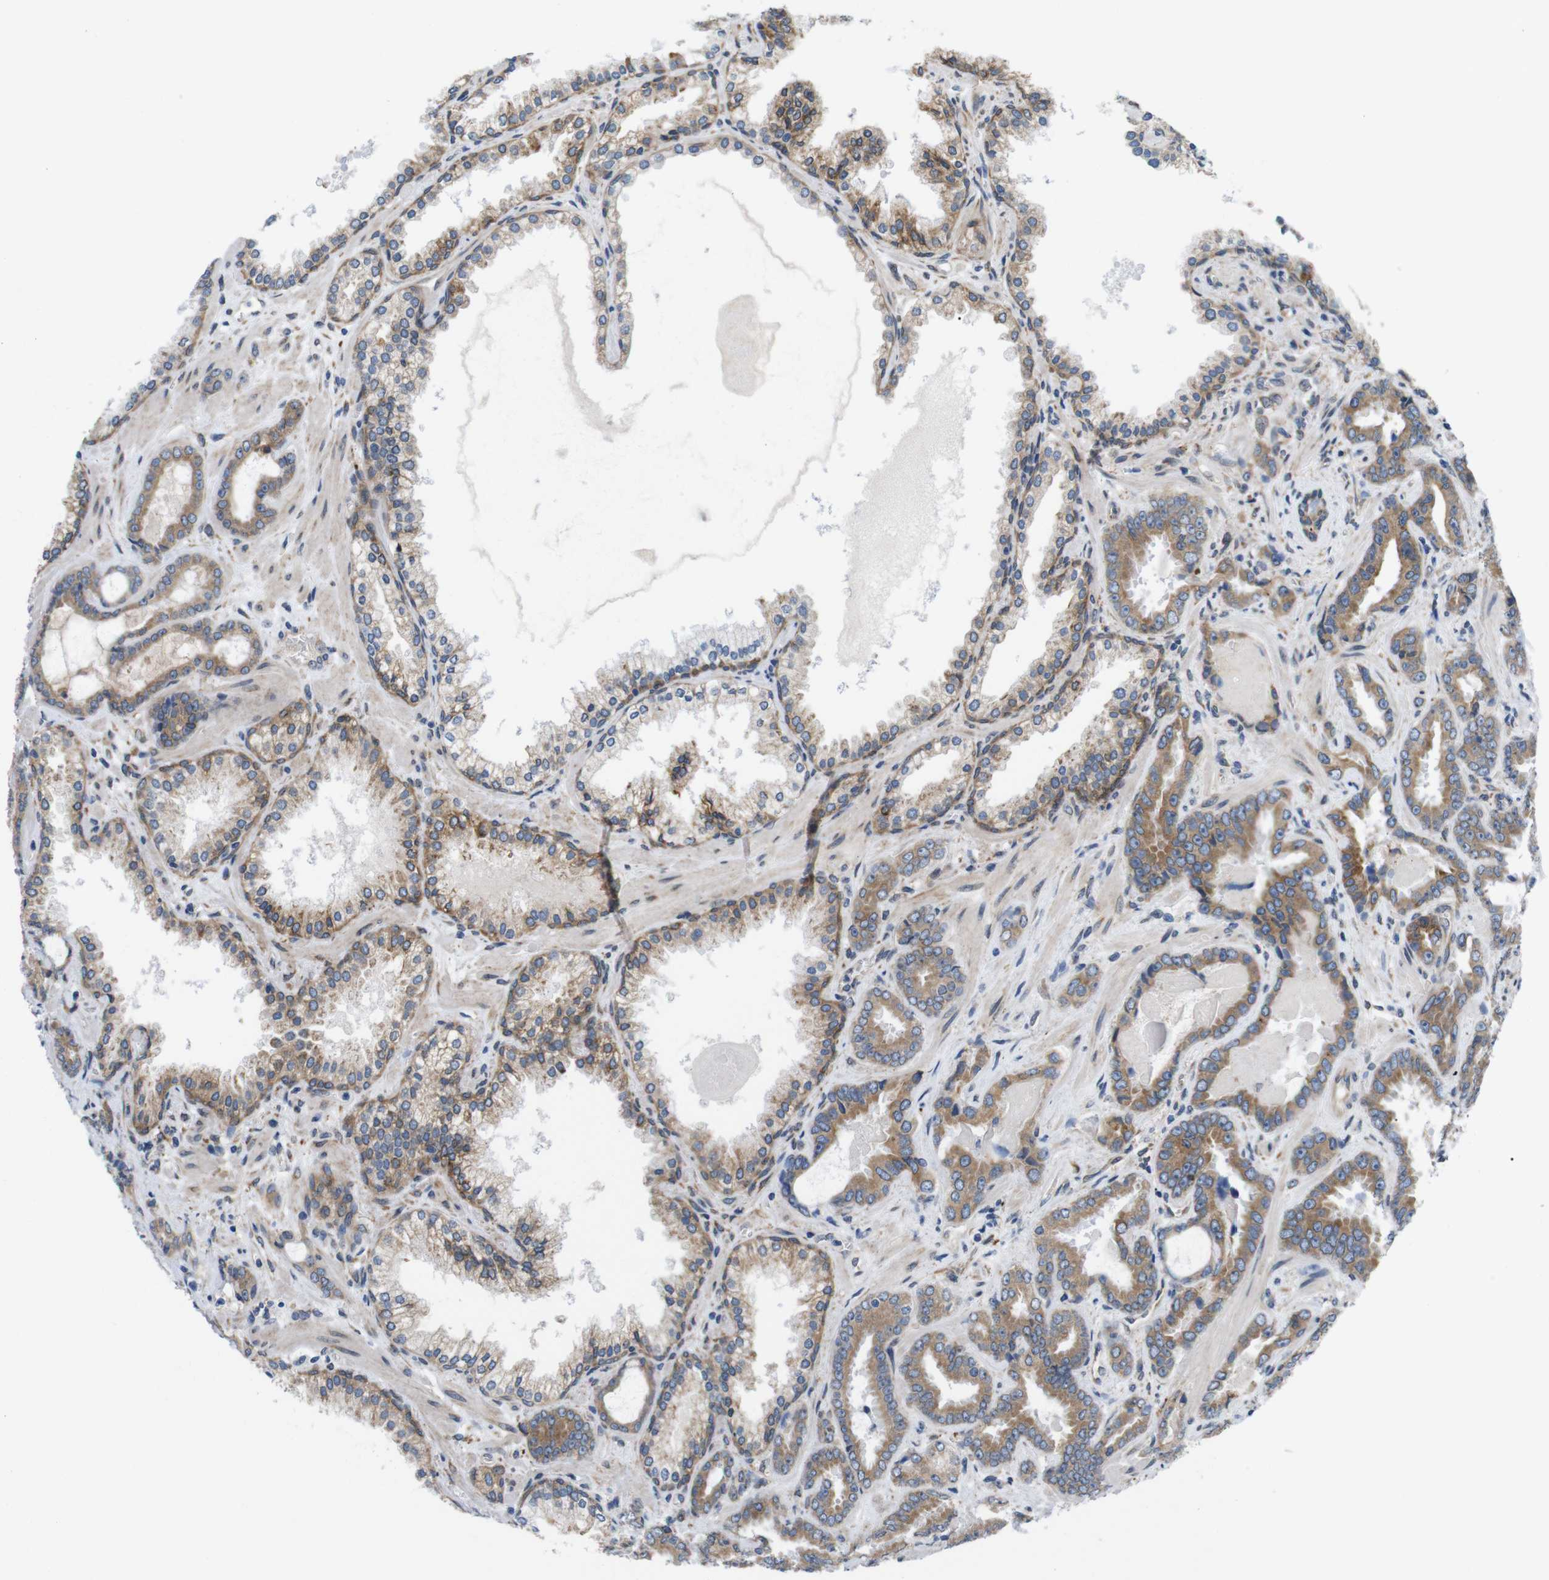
{"staining": {"intensity": "moderate", "quantity": ">75%", "location": "cytoplasmic/membranous"}, "tissue": "prostate cancer", "cell_type": "Tumor cells", "image_type": "cancer", "snomed": [{"axis": "morphology", "description": "Adenocarcinoma, Low grade"}, {"axis": "topography", "description": "Prostate"}], "caption": "DAB immunohistochemical staining of human low-grade adenocarcinoma (prostate) shows moderate cytoplasmic/membranous protein positivity in about >75% of tumor cells.", "gene": "HACD3", "patient": {"sex": "male", "age": 60}}